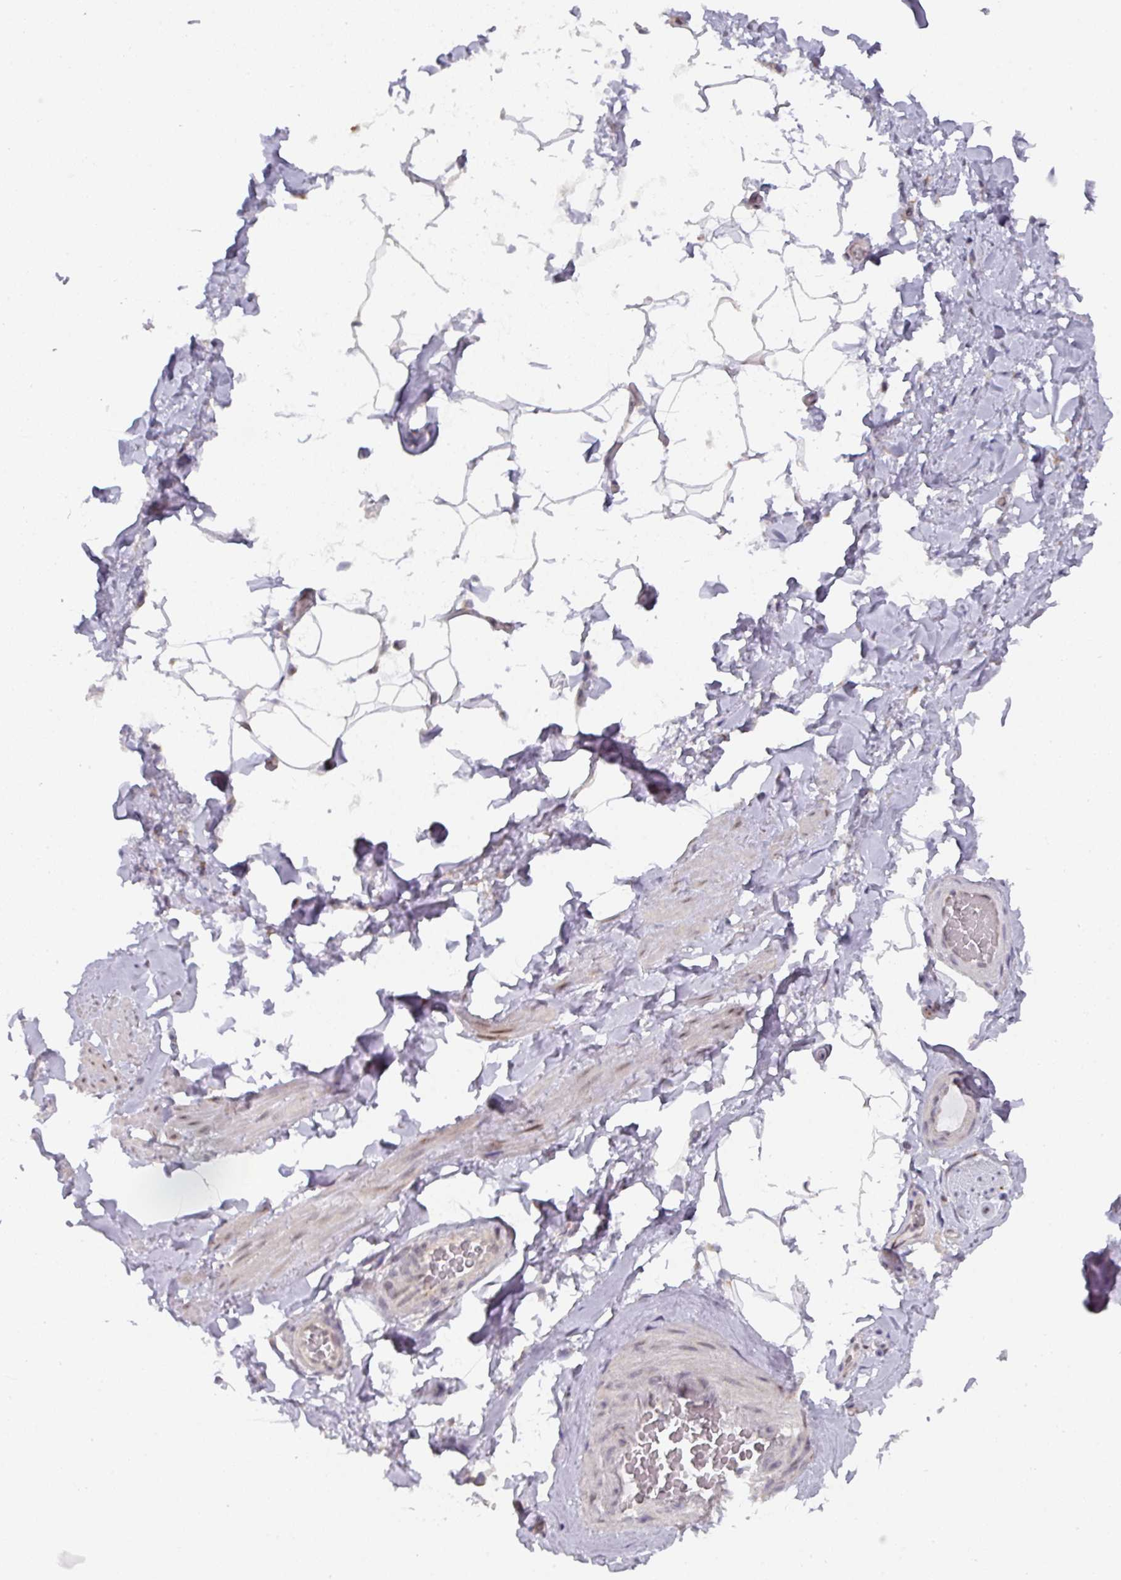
{"staining": {"intensity": "negative", "quantity": "none", "location": "none"}, "tissue": "adipose tissue", "cell_type": "Adipocytes", "image_type": "normal", "snomed": [{"axis": "morphology", "description": "Normal tissue, NOS"}, {"axis": "topography", "description": "Vascular tissue"}, {"axis": "topography", "description": "Peripheral nerve tissue"}], "caption": "Benign adipose tissue was stained to show a protein in brown. There is no significant positivity in adipocytes.", "gene": "C18orf25", "patient": {"sex": "male", "age": 41}}